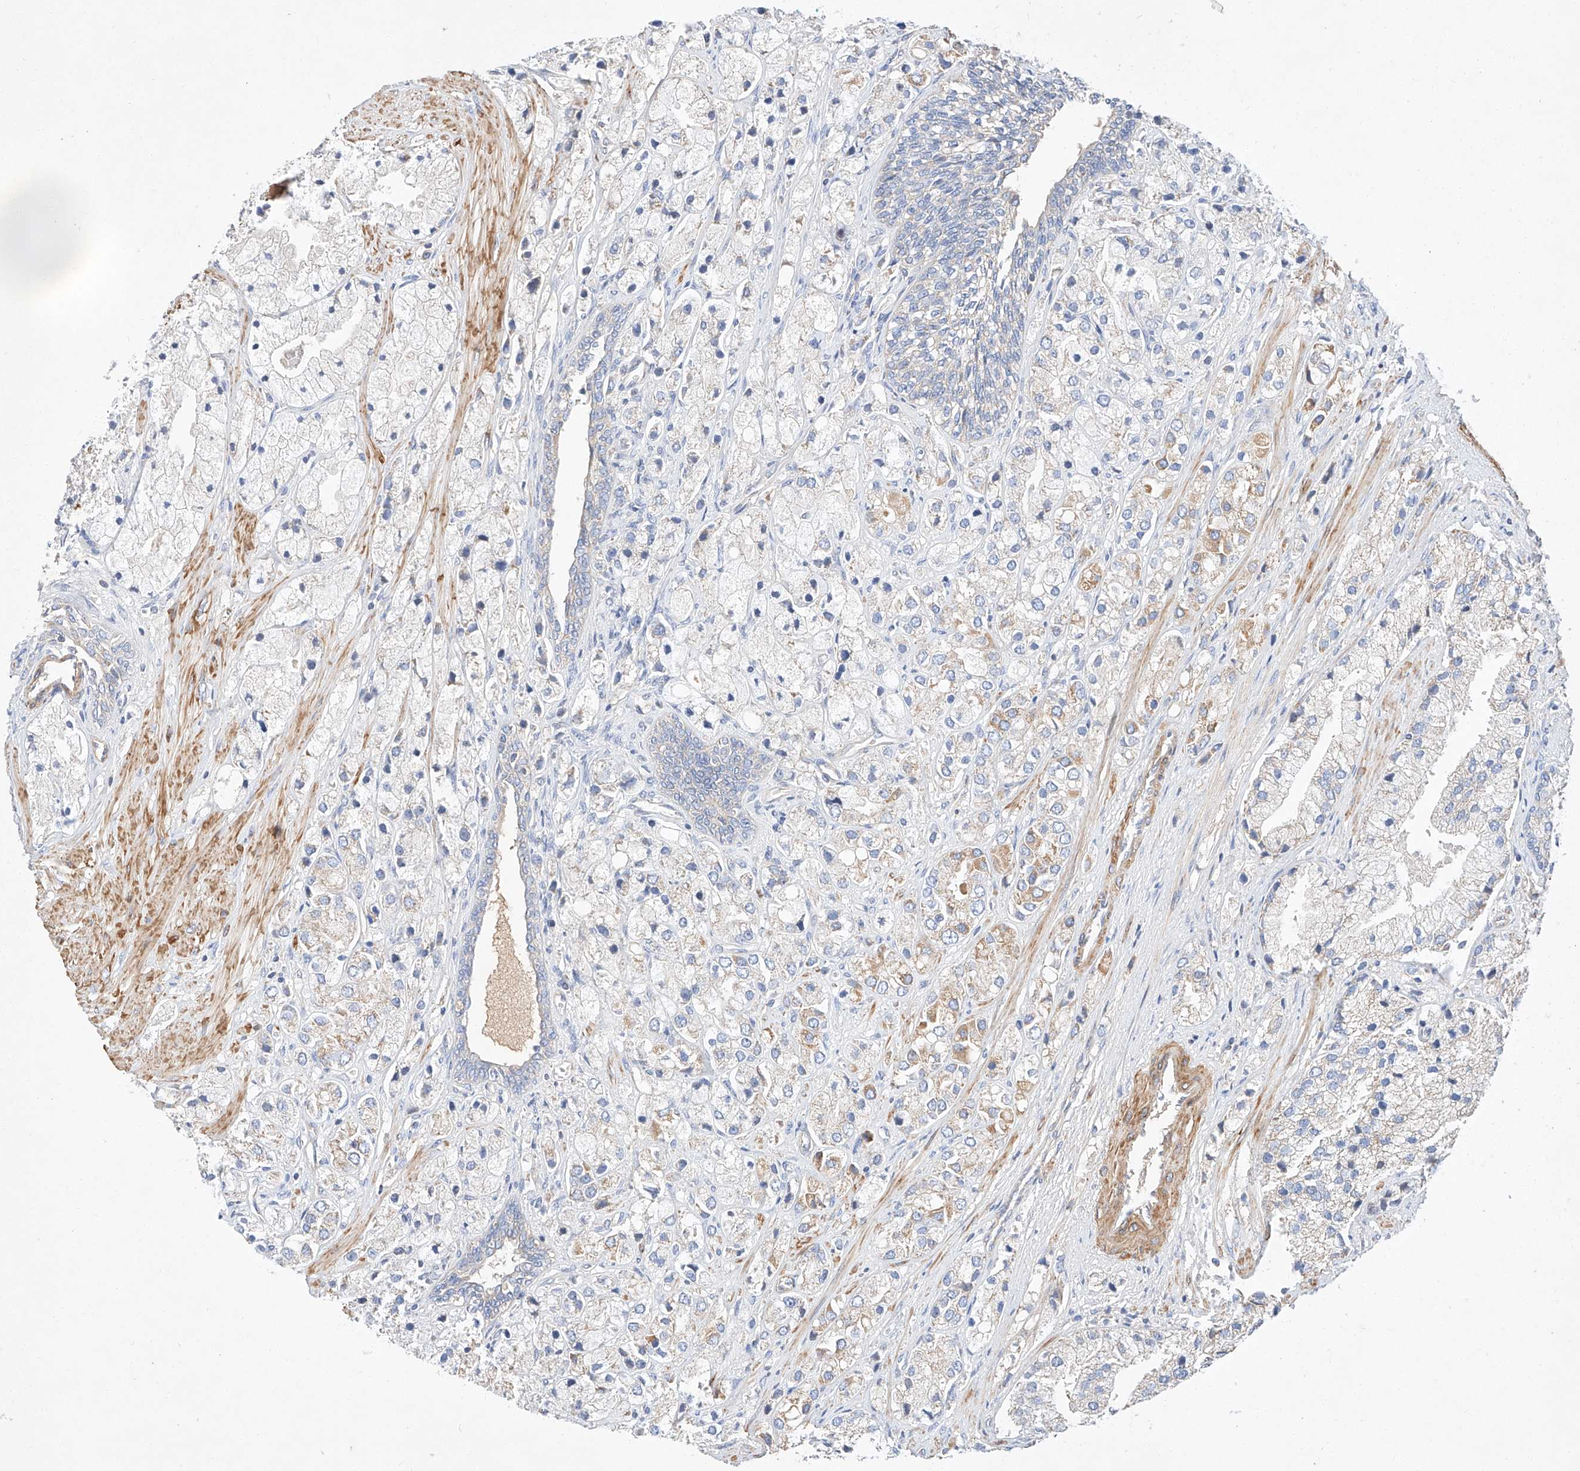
{"staining": {"intensity": "moderate", "quantity": "<25%", "location": "cytoplasmic/membranous"}, "tissue": "prostate cancer", "cell_type": "Tumor cells", "image_type": "cancer", "snomed": [{"axis": "morphology", "description": "Adenocarcinoma, High grade"}, {"axis": "topography", "description": "Prostate"}], "caption": "An immunohistochemistry micrograph of tumor tissue is shown. Protein staining in brown highlights moderate cytoplasmic/membranous positivity in prostate adenocarcinoma (high-grade) within tumor cells. (brown staining indicates protein expression, while blue staining denotes nuclei).", "gene": "C6orf118", "patient": {"sex": "male", "age": 50}}